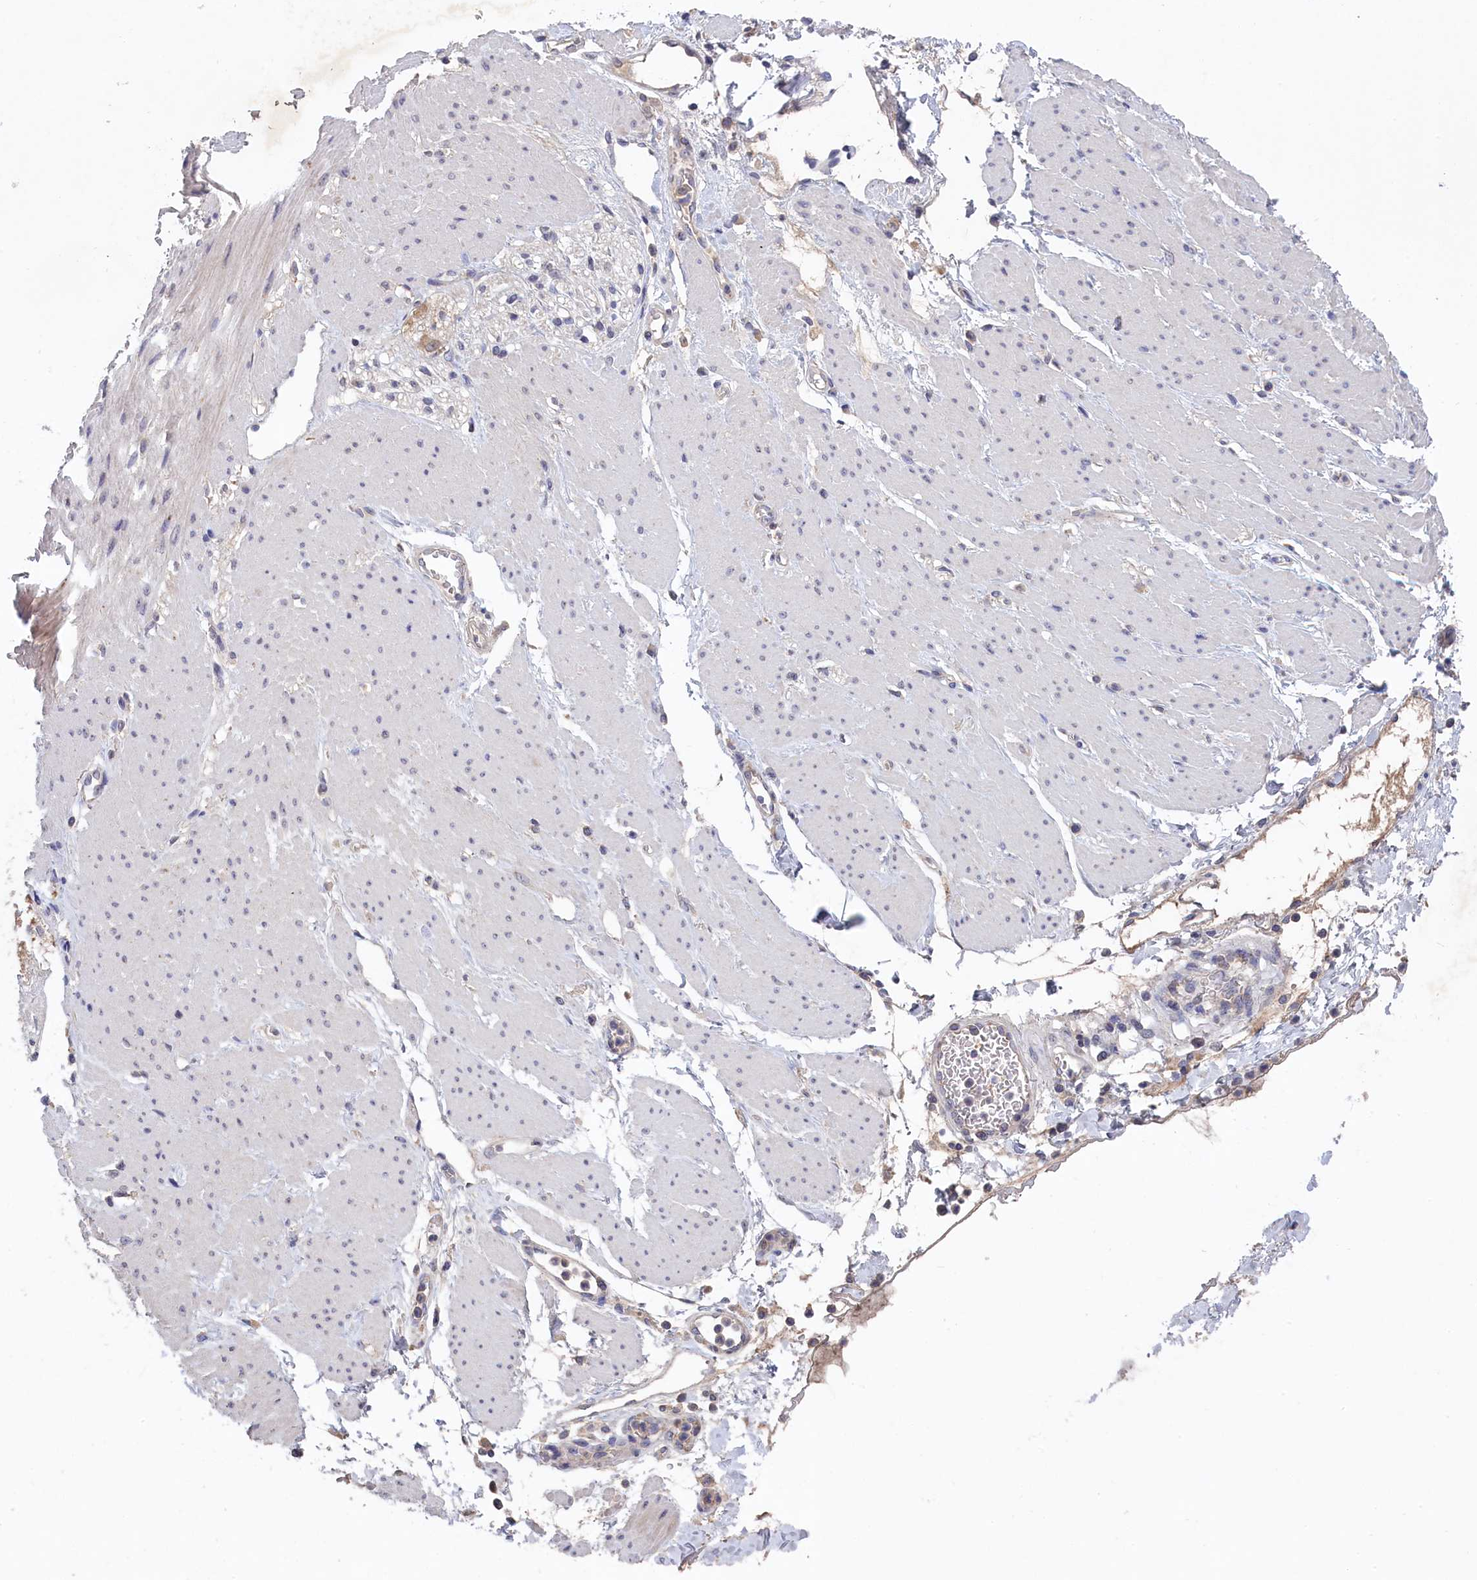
{"staining": {"intensity": "negative", "quantity": "none", "location": "none"}, "tissue": "adipose tissue", "cell_type": "Adipocytes", "image_type": "normal", "snomed": [{"axis": "morphology", "description": "Normal tissue, NOS"}, {"axis": "morphology", "description": "Adenocarcinoma, NOS"}, {"axis": "topography", "description": "Duodenum"}, {"axis": "topography", "description": "Peripheral nerve tissue"}], "caption": "This is a photomicrograph of immunohistochemistry (IHC) staining of benign adipose tissue, which shows no staining in adipocytes. Nuclei are stained in blue.", "gene": "CELF5", "patient": {"sex": "female", "age": 60}}